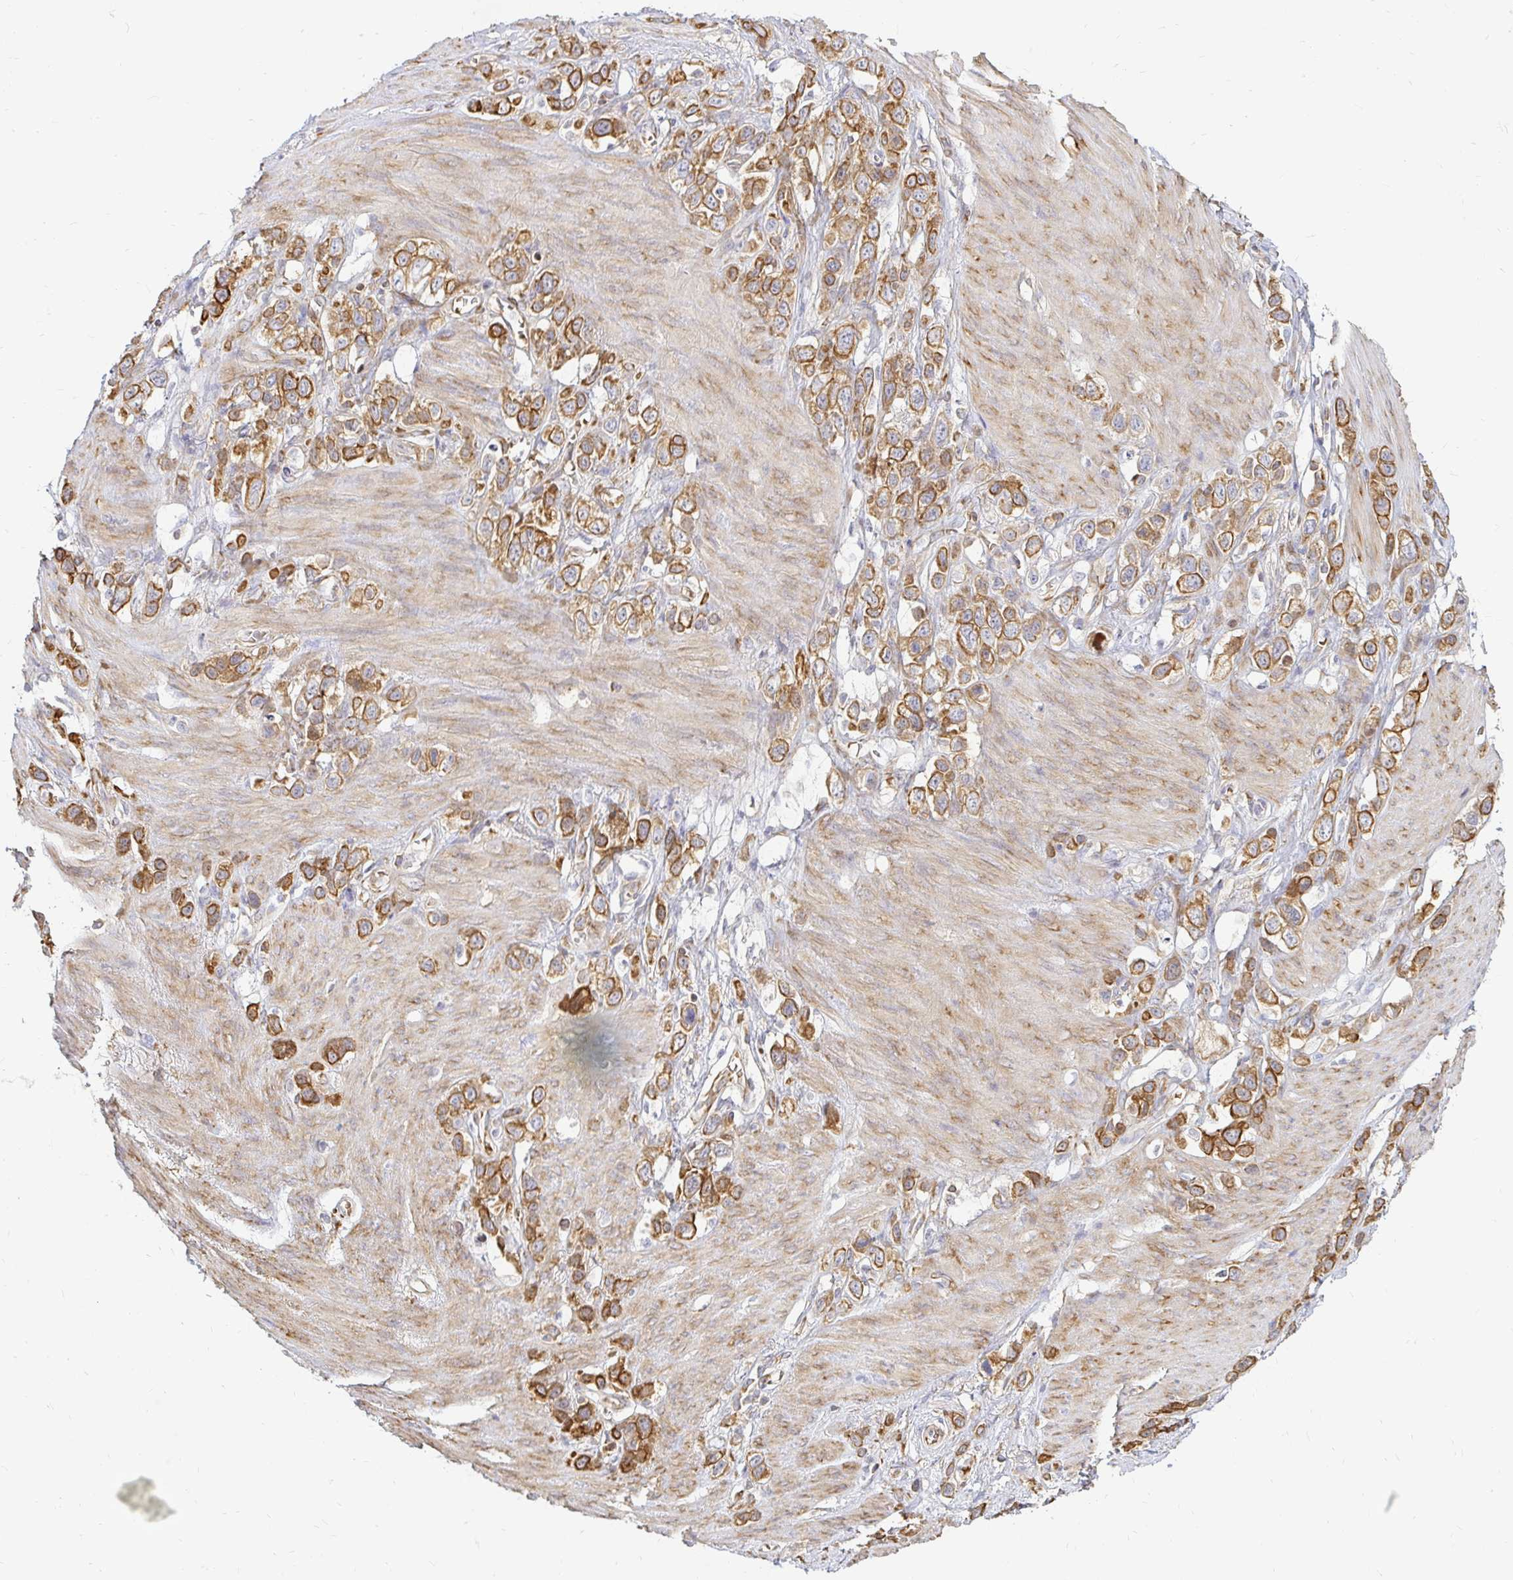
{"staining": {"intensity": "moderate", "quantity": ">75%", "location": "cytoplasmic/membranous"}, "tissue": "stomach cancer", "cell_type": "Tumor cells", "image_type": "cancer", "snomed": [{"axis": "morphology", "description": "Adenocarcinoma, NOS"}, {"axis": "topography", "description": "Stomach"}], "caption": "Immunohistochemical staining of adenocarcinoma (stomach) exhibits moderate cytoplasmic/membranous protein expression in about >75% of tumor cells.", "gene": "CAST", "patient": {"sex": "female", "age": 65}}